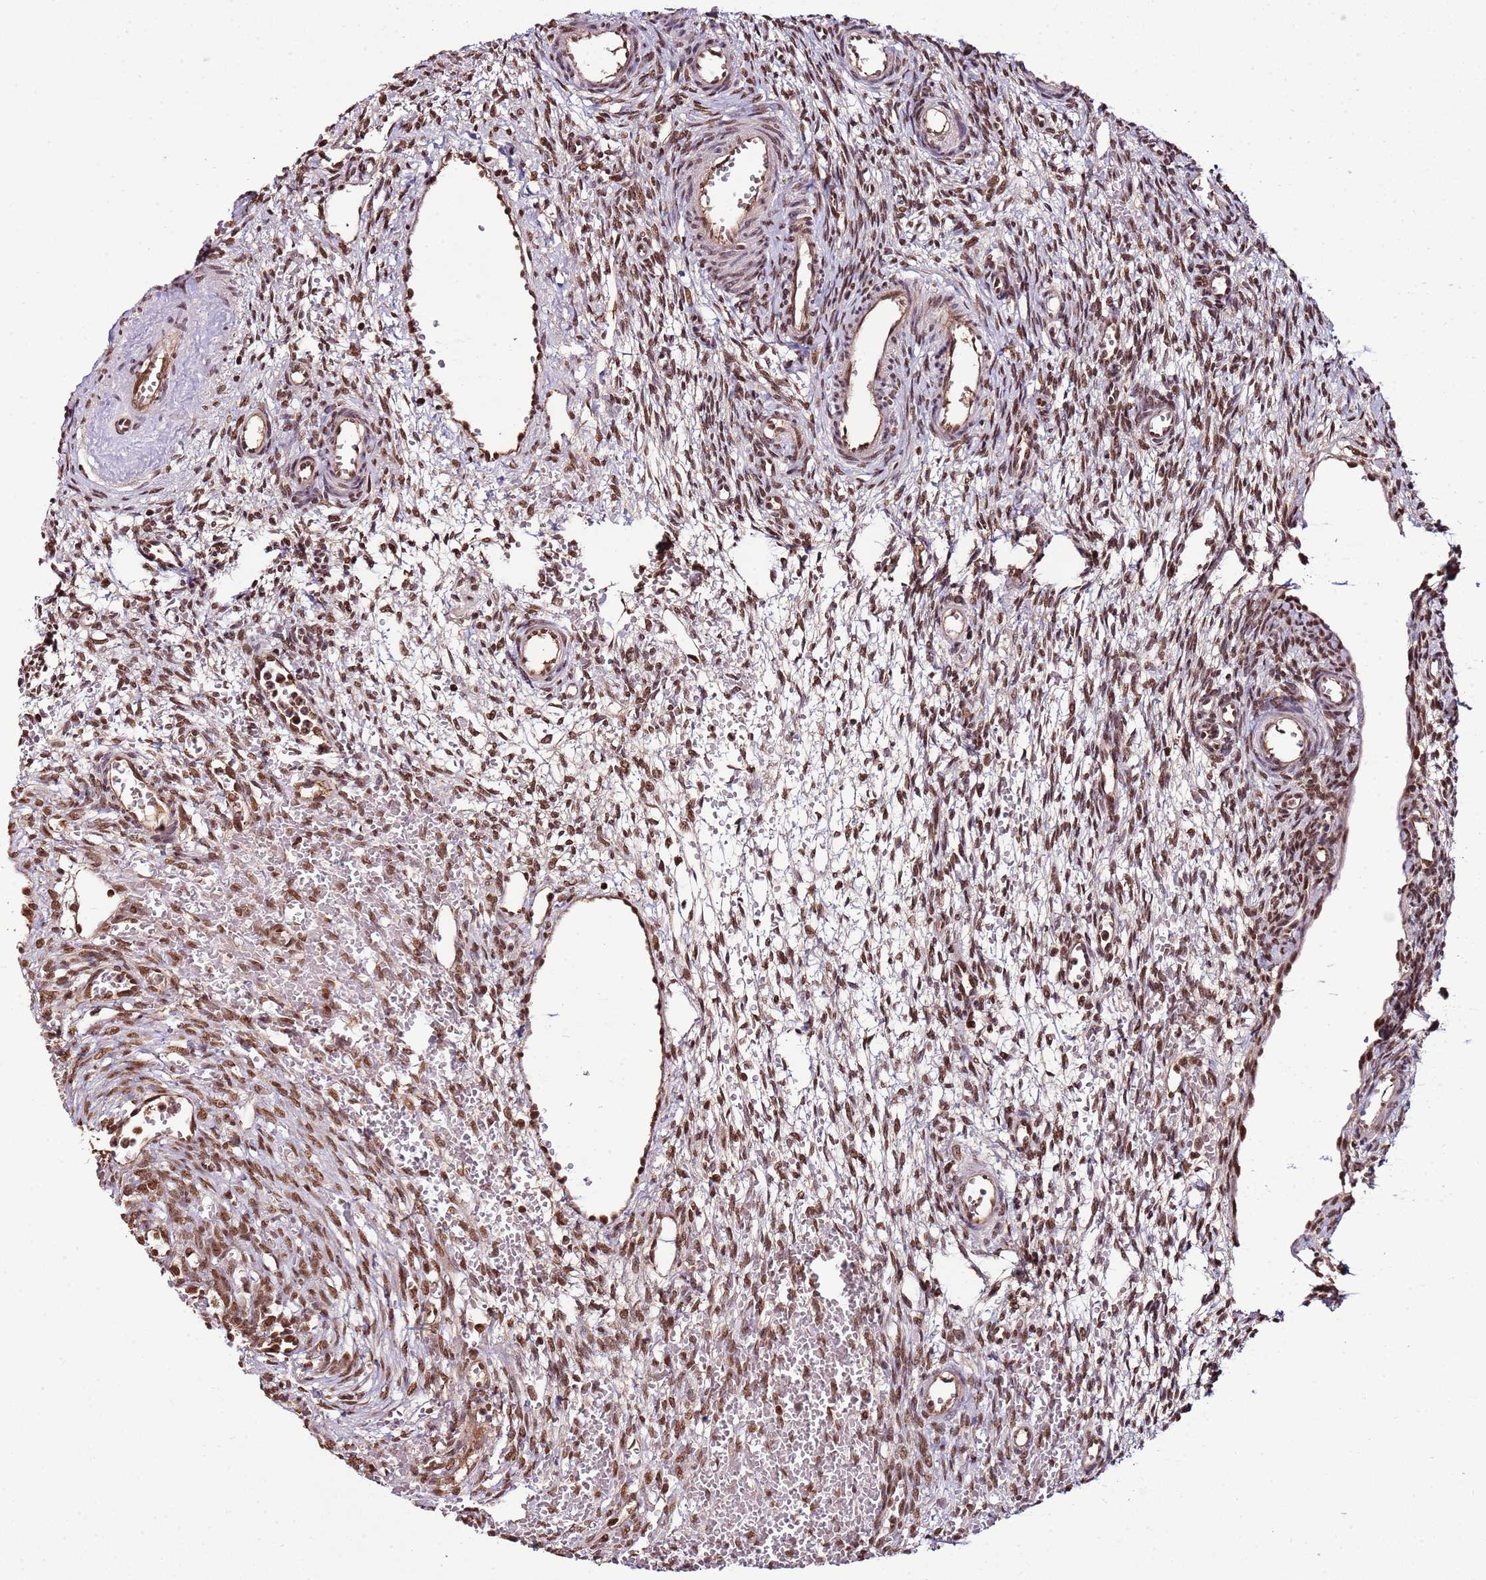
{"staining": {"intensity": "moderate", "quantity": ">75%", "location": "nuclear"}, "tissue": "ovary", "cell_type": "Ovarian stroma cells", "image_type": "normal", "snomed": [{"axis": "morphology", "description": "Normal tissue, NOS"}, {"axis": "topography", "description": "Ovary"}], "caption": "Protein analysis of unremarkable ovary shows moderate nuclear staining in approximately >75% of ovarian stroma cells. (DAB IHC, brown staining for protein, blue staining for nuclei).", "gene": "ZBTB12", "patient": {"sex": "female", "age": 39}}